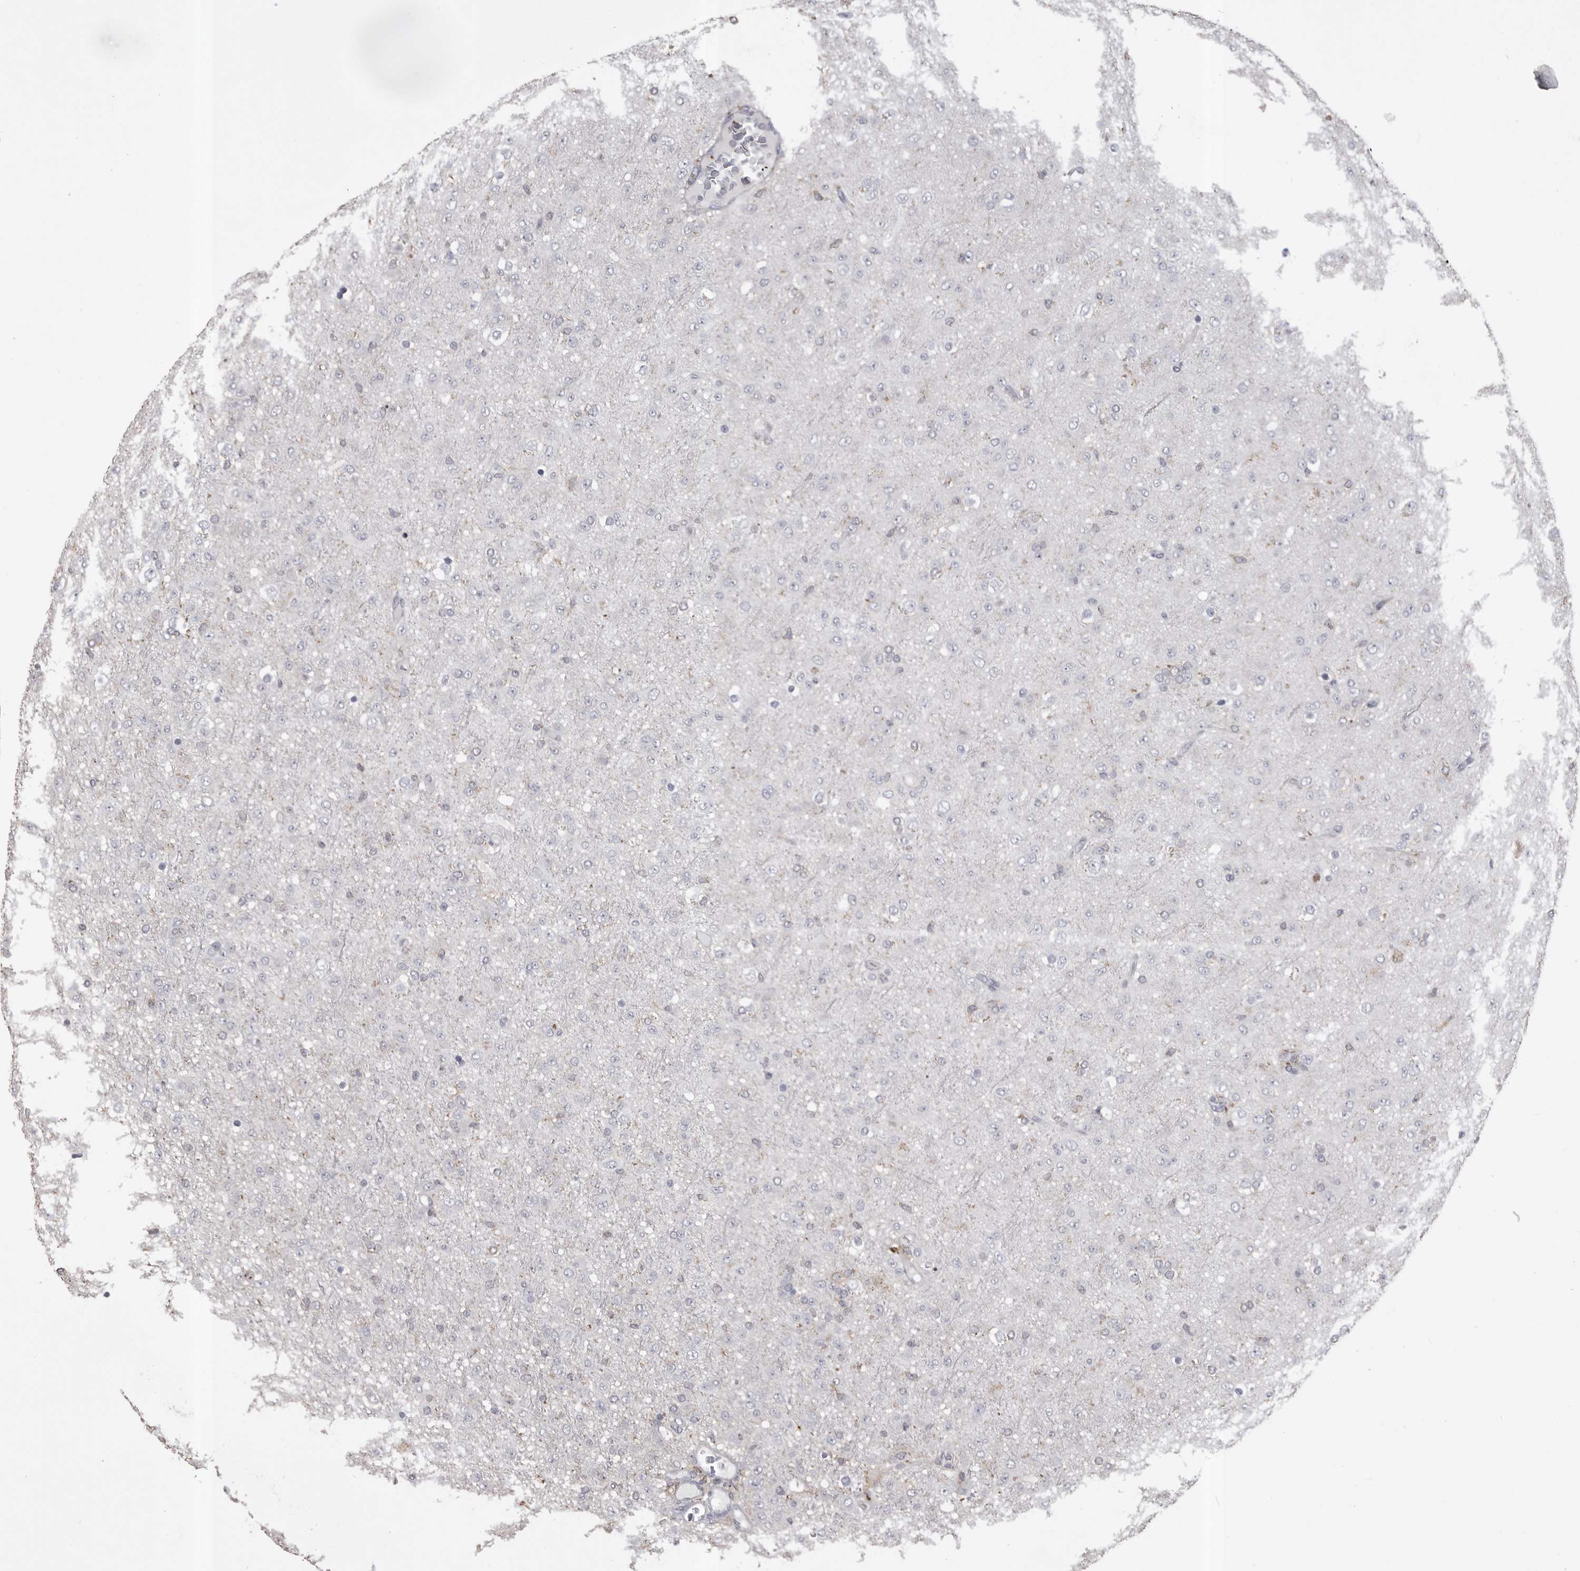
{"staining": {"intensity": "negative", "quantity": "none", "location": "none"}, "tissue": "glioma", "cell_type": "Tumor cells", "image_type": "cancer", "snomed": [{"axis": "morphology", "description": "Glioma, malignant, Low grade"}, {"axis": "topography", "description": "Brain"}], "caption": "Low-grade glioma (malignant) stained for a protein using immunohistochemistry displays no positivity tumor cells.", "gene": "CMTM6", "patient": {"sex": "male", "age": 65}}